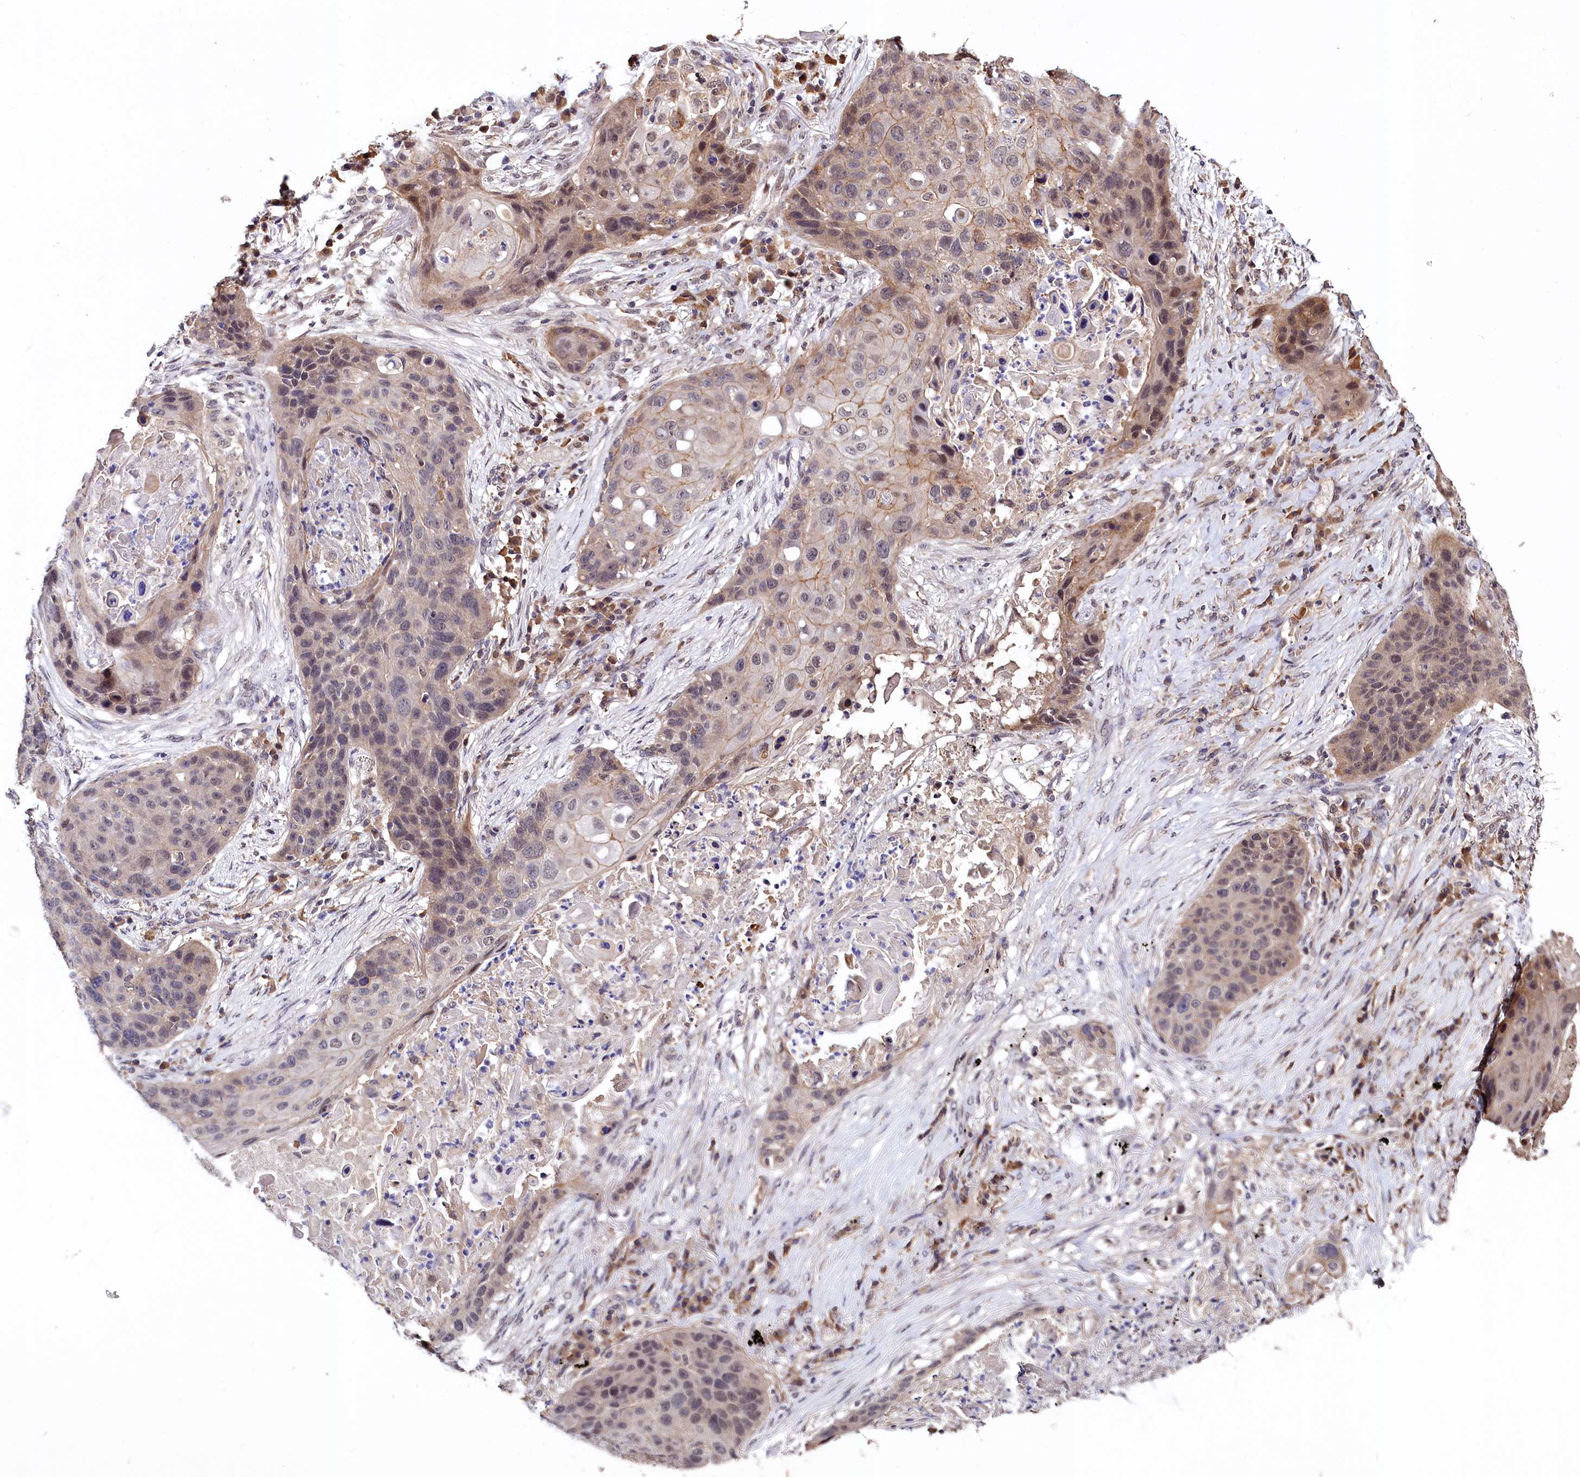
{"staining": {"intensity": "moderate", "quantity": "25%-75%", "location": "nuclear"}, "tissue": "lung cancer", "cell_type": "Tumor cells", "image_type": "cancer", "snomed": [{"axis": "morphology", "description": "Squamous cell carcinoma, NOS"}, {"axis": "topography", "description": "Lung"}], "caption": "Moderate nuclear expression is identified in about 25%-75% of tumor cells in lung cancer.", "gene": "UBE3A", "patient": {"sex": "female", "age": 63}}